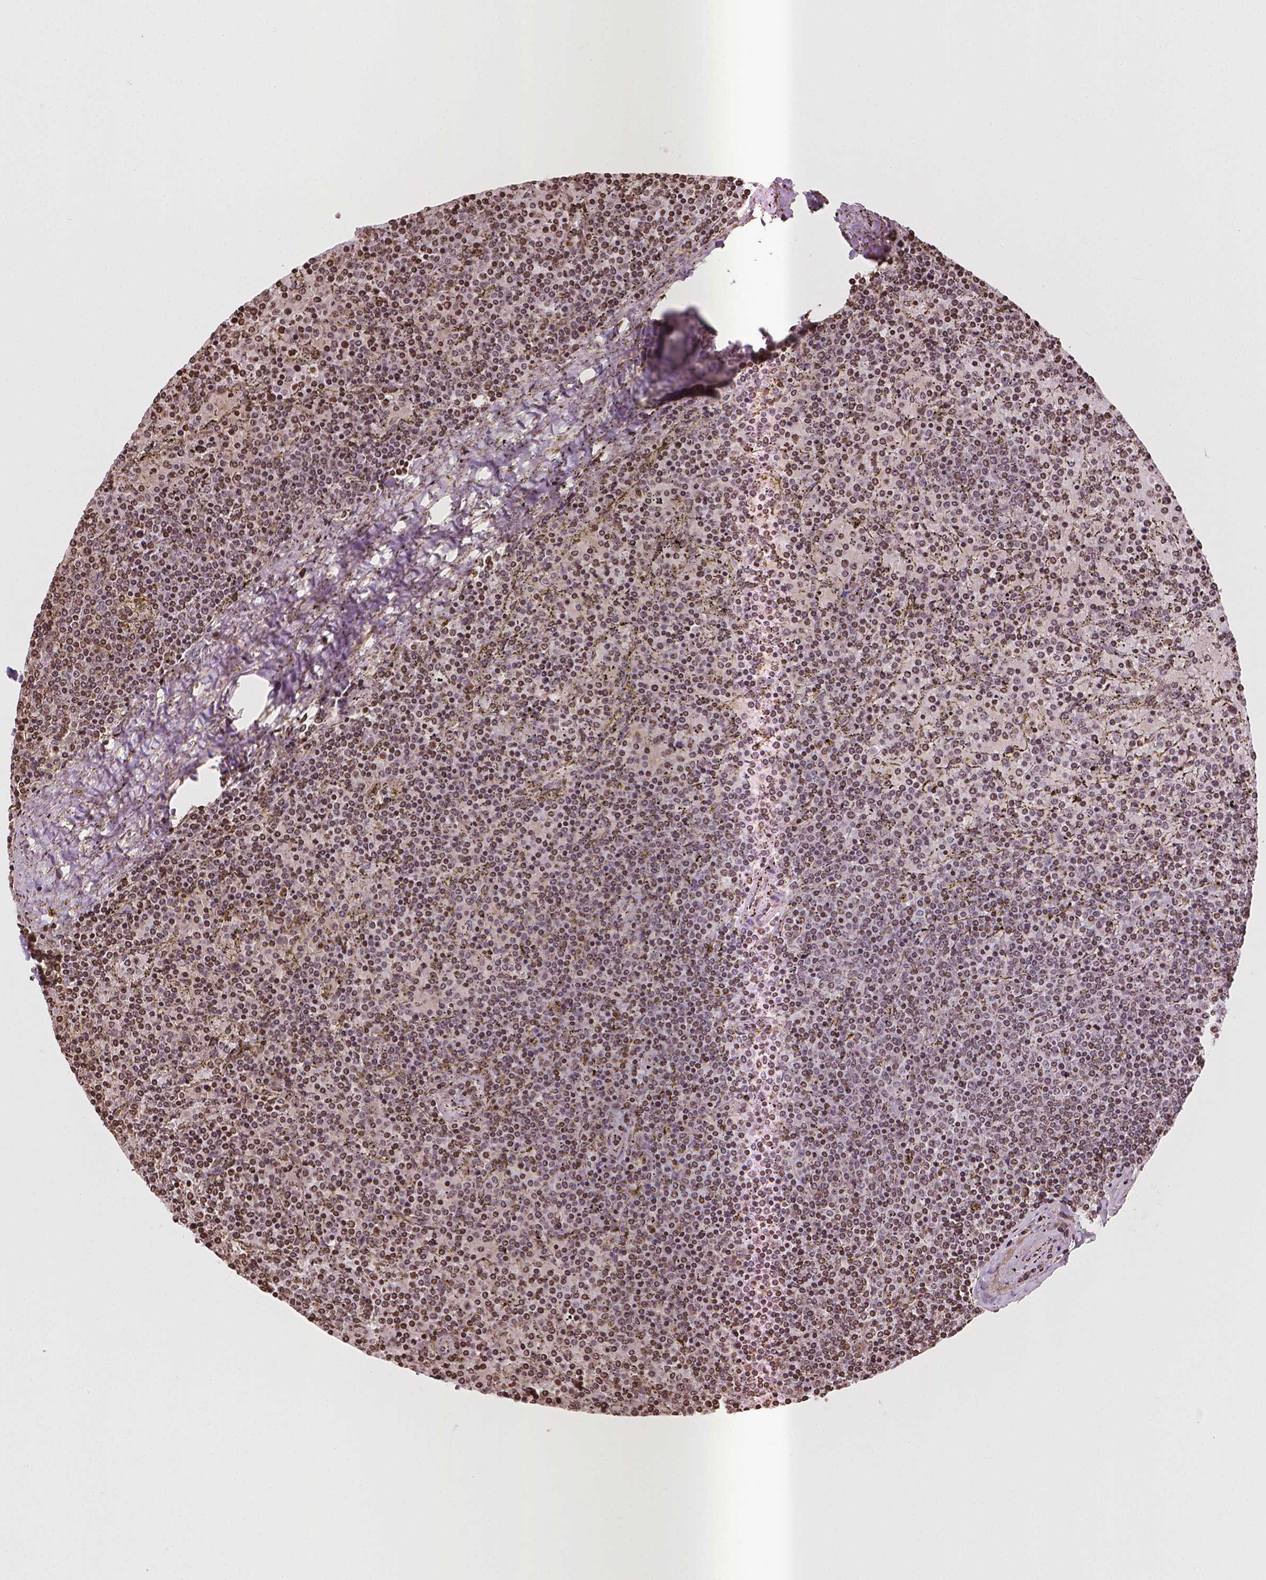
{"staining": {"intensity": "moderate", "quantity": "25%-75%", "location": "nuclear"}, "tissue": "lymphoma", "cell_type": "Tumor cells", "image_type": "cancer", "snomed": [{"axis": "morphology", "description": "Malignant lymphoma, non-Hodgkin's type, Low grade"}, {"axis": "topography", "description": "Spleen"}], "caption": "Immunohistochemical staining of human low-grade malignant lymphoma, non-Hodgkin's type exhibits medium levels of moderate nuclear positivity in about 25%-75% of tumor cells.", "gene": "PIP4K2A", "patient": {"sex": "female", "age": 77}}